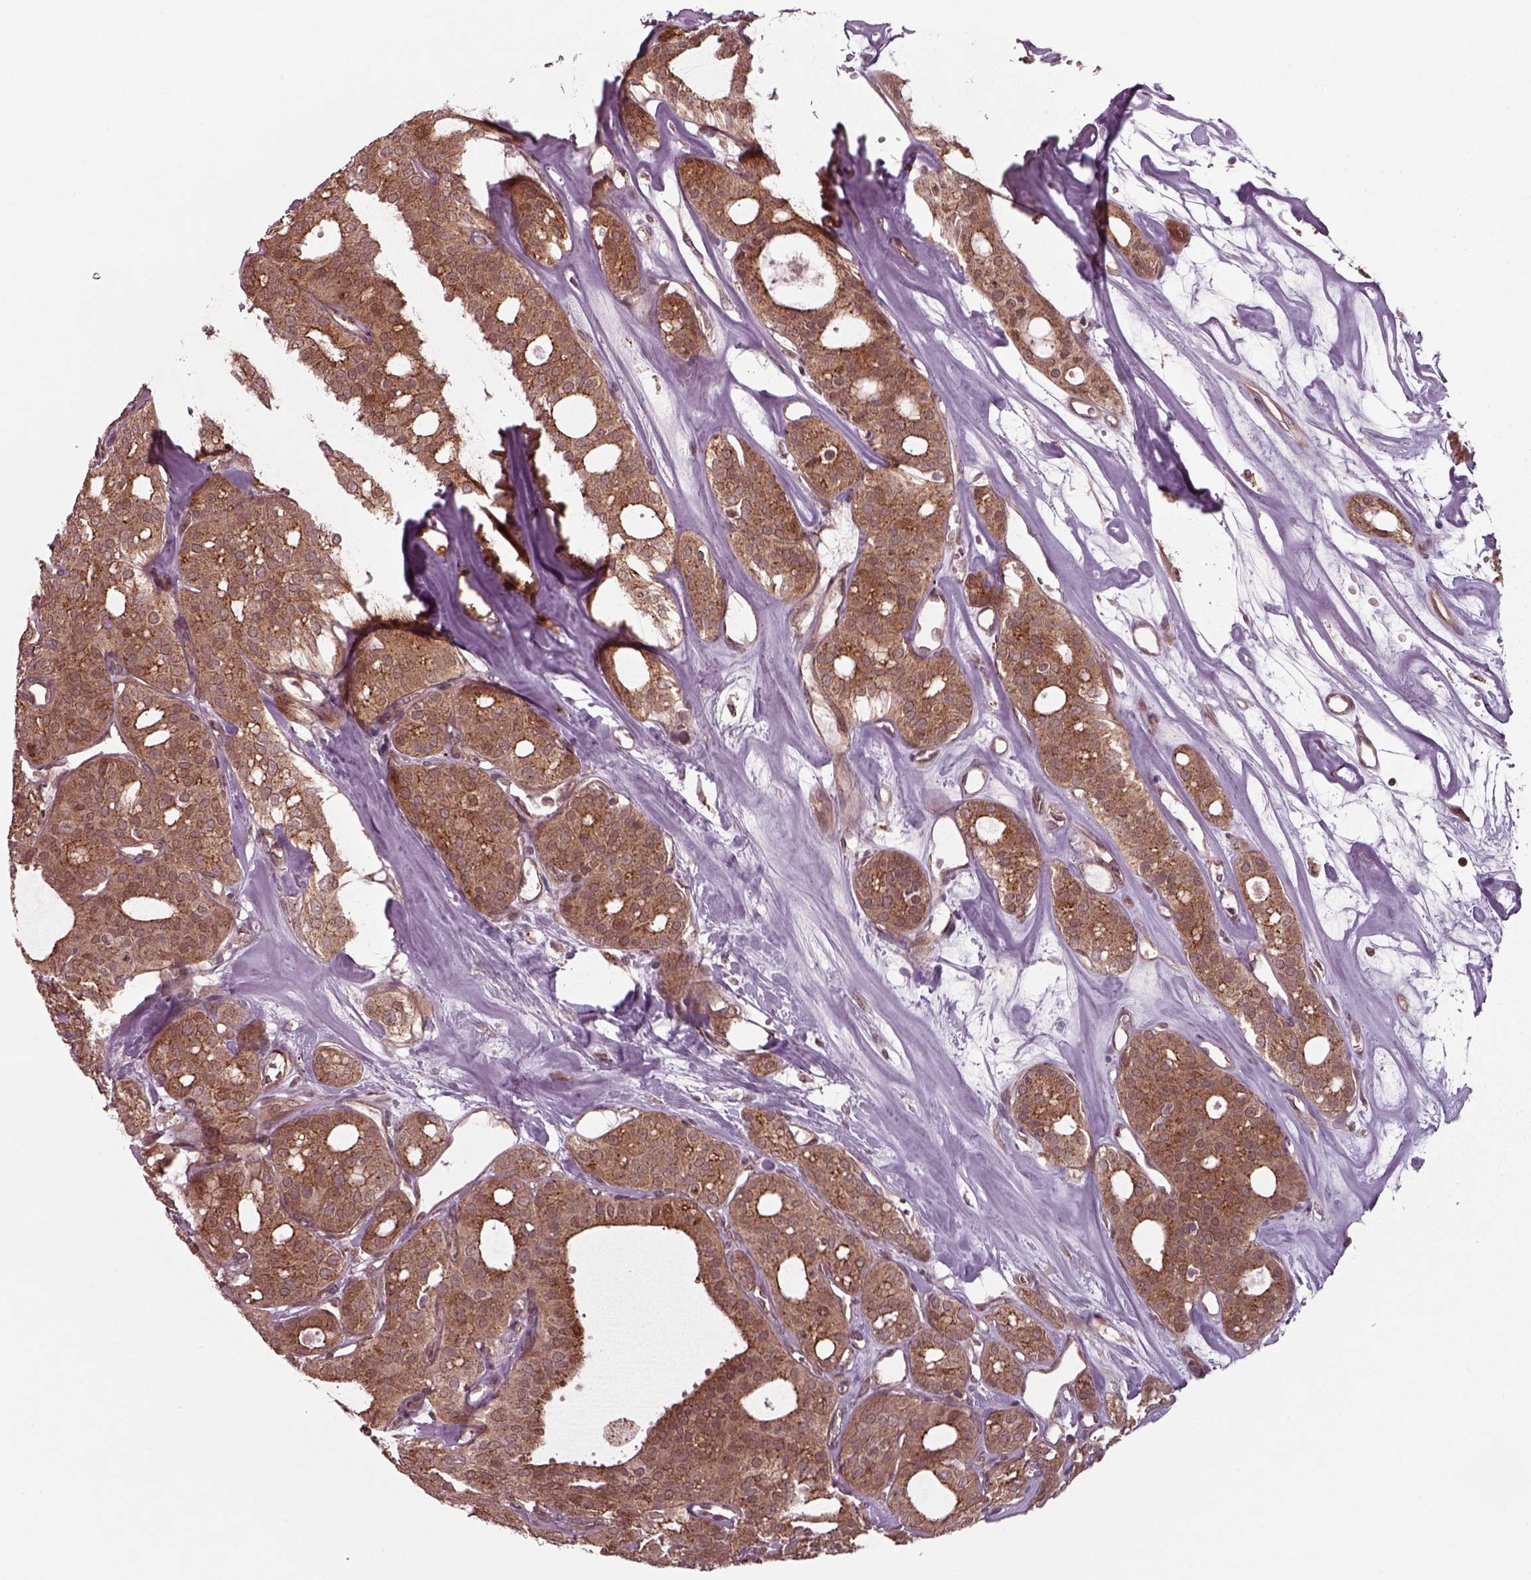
{"staining": {"intensity": "moderate", "quantity": ">75%", "location": "cytoplasmic/membranous"}, "tissue": "thyroid cancer", "cell_type": "Tumor cells", "image_type": "cancer", "snomed": [{"axis": "morphology", "description": "Follicular adenoma carcinoma, NOS"}, {"axis": "topography", "description": "Thyroid gland"}], "caption": "High-magnification brightfield microscopy of thyroid cancer stained with DAB (3,3'-diaminobenzidine) (brown) and counterstained with hematoxylin (blue). tumor cells exhibit moderate cytoplasmic/membranous positivity is appreciated in about>75% of cells. (DAB (3,3'-diaminobenzidine) IHC with brightfield microscopy, high magnification).", "gene": "CHMP3", "patient": {"sex": "male", "age": 75}}